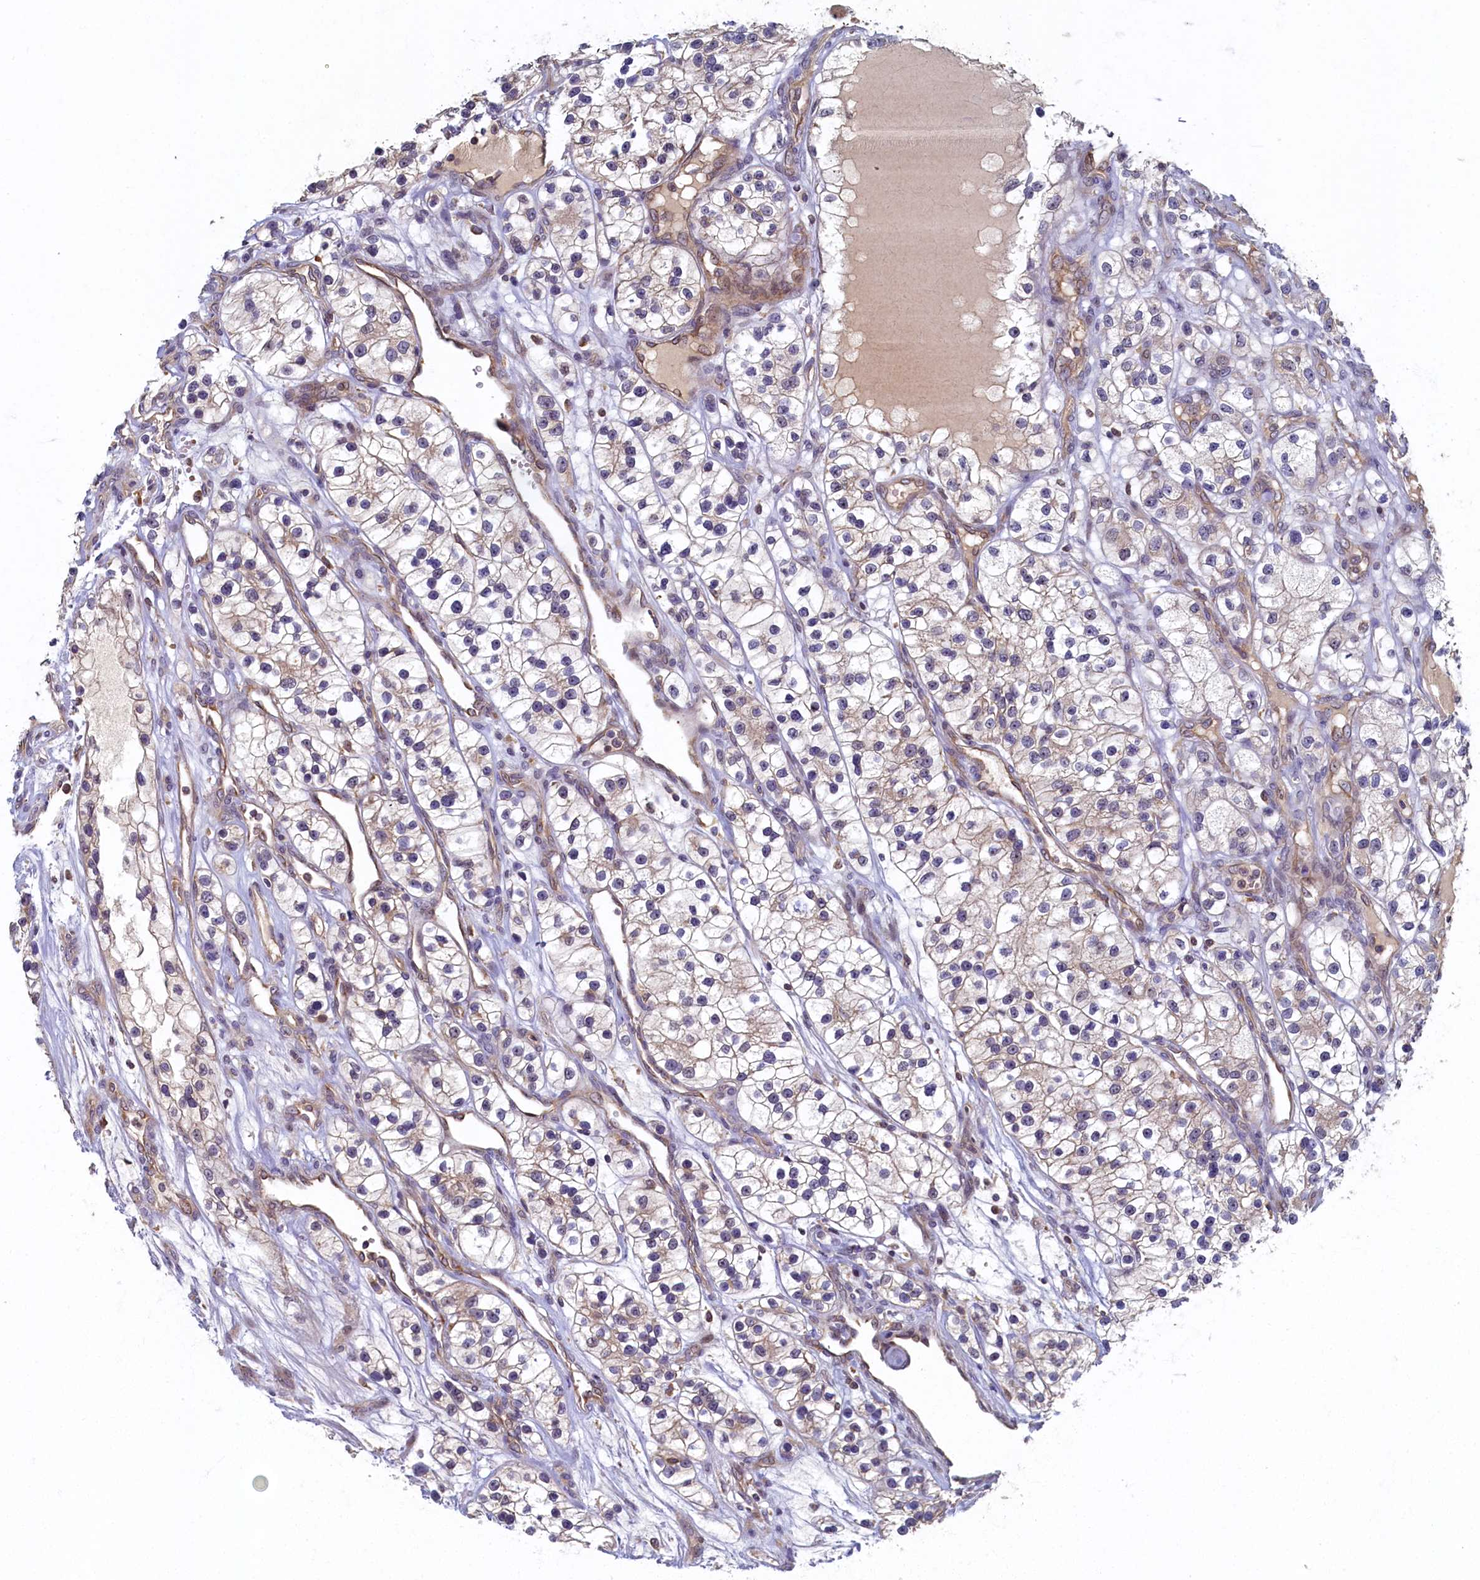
{"staining": {"intensity": "weak", "quantity": "25%-75%", "location": "cytoplasmic/membranous"}, "tissue": "renal cancer", "cell_type": "Tumor cells", "image_type": "cancer", "snomed": [{"axis": "morphology", "description": "Adenocarcinoma, NOS"}, {"axis": "topography", "description": "Kidney"}], "caption": "Weak cytoplasmic/membranous expression is identified in about 25%-75% of tumor cells in adenocarcinoma (renal).", "gene": "CEP20", "patient": {"sex": "female", "age": 57}}